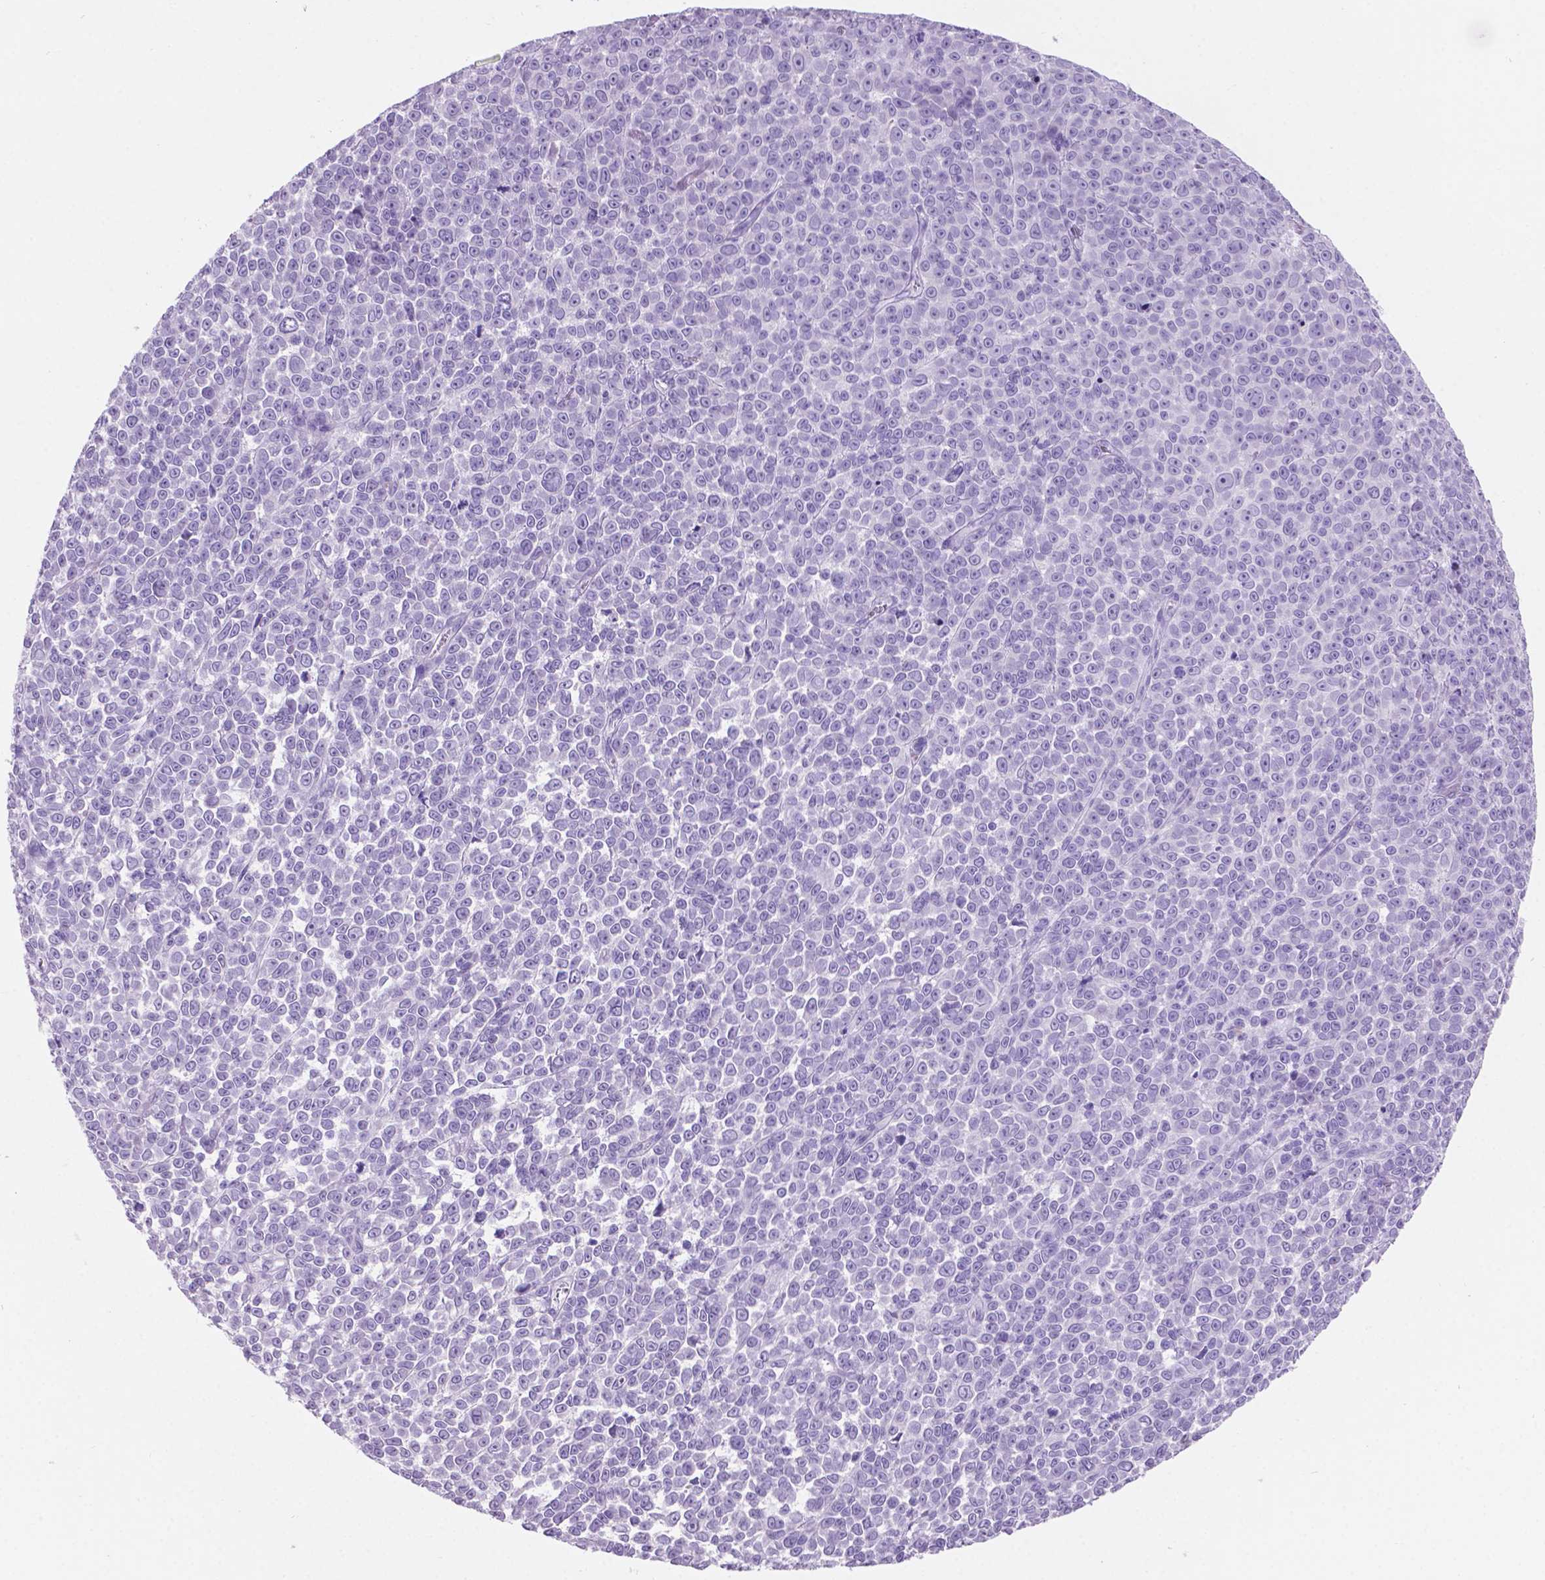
{"staining": {"intensity": "negative", "quantity": "none", "location": "none"}, "tissue": "melanoma", "cell_type": "Tumor cells", "image_type": "cancer", "snomed": [{"axis": "morphology", "description": "Malignant melanoma, NOS"}, {"axis": "topography", "description": "Skin"}], "caption": "Tumor cells are negative for brown protein staining in melanoma.", "gene": "GRIN2B", "patient": {"sex": "female", "age": 95}}